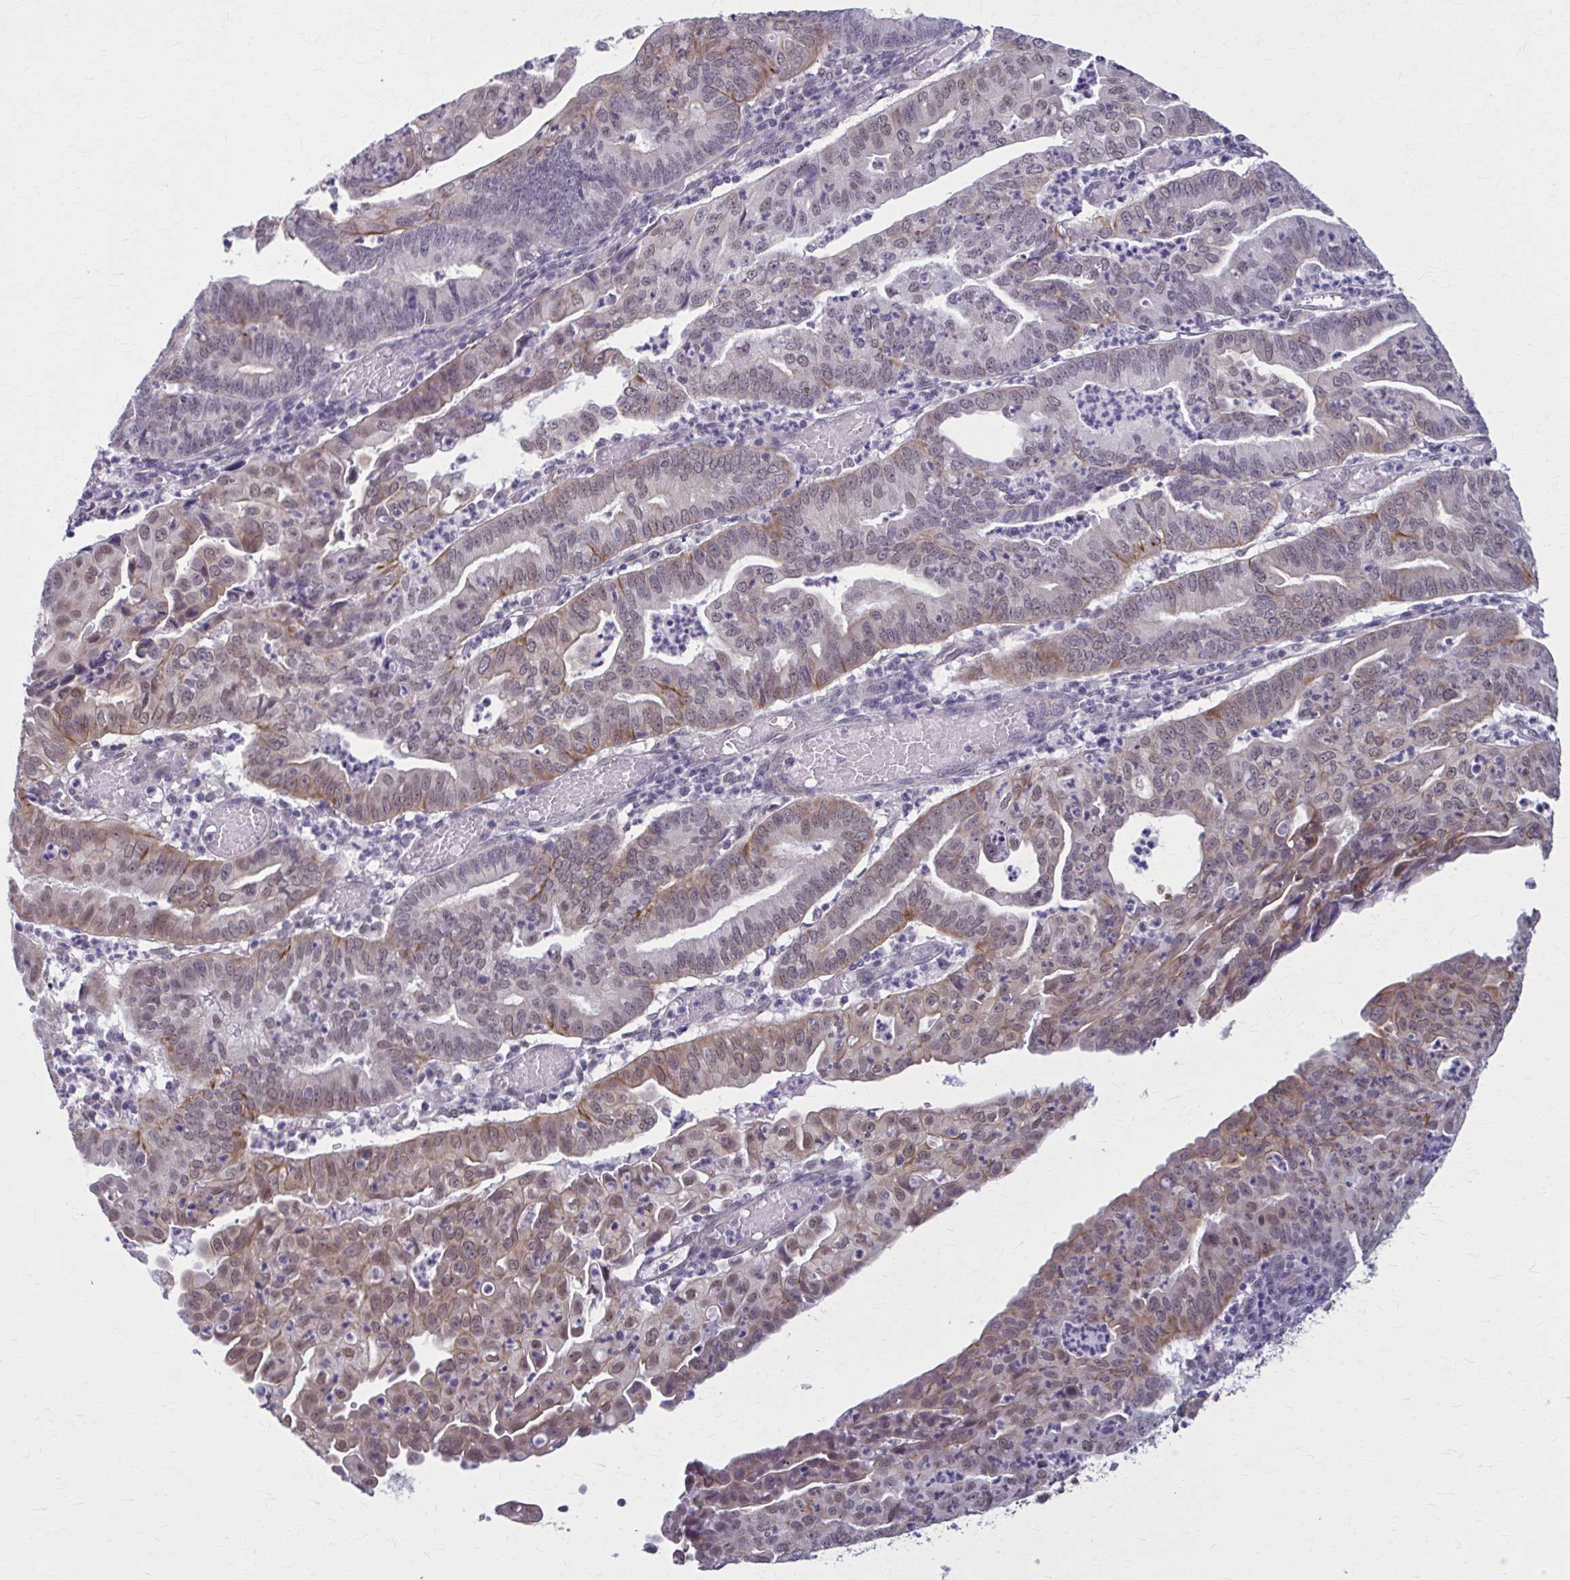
{"staining": {"intensity": "weak", "quantity": "<25%", "location": "nuclear"}, "tissue": "endometrial cancer", "cell_type": "Tumor cells", "image_type": "cancer", "snomed": [{"axis": "morphology", "description": "Adenocarcinoma, NOS"}, {"axis": "topography", "description": "Endometrium"}], "caption": "Tumor cells are negative for brown protein staining in adenocarcinoma (endometrial).", "gene": "NUMBL", "patient": {"sex": "female", "age": 60}}